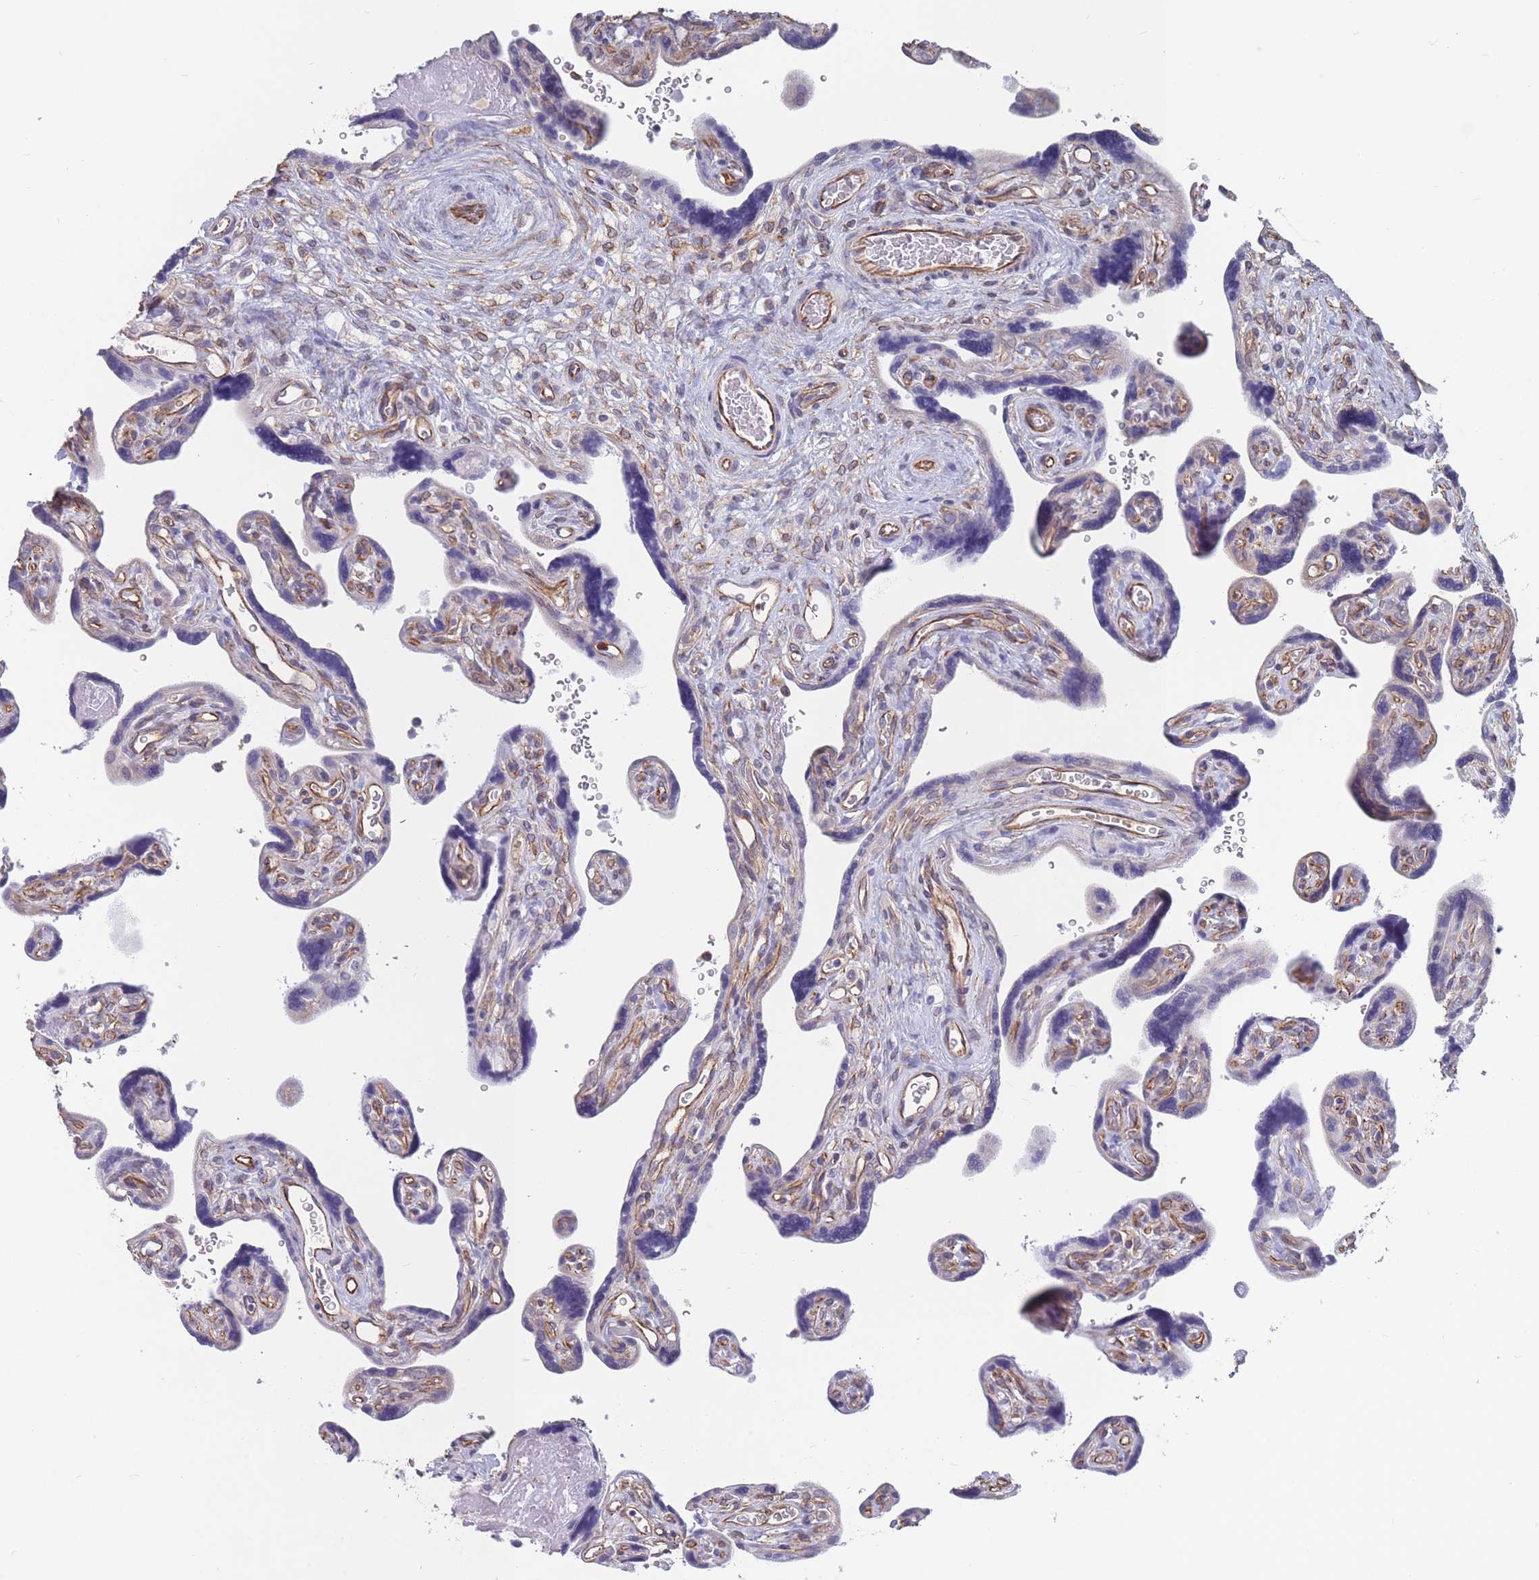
{"staining": {"intensity": "weak", "quantity": "<25%", "location": "cytoplasmic/membranous"}, "tissue": "placenta", "cell_type": "Decidual cells", "image_type": "normal", "snomed": [{"axis": "morphology", "description": "Normal tissue, NOS"}, {"axis": "topography", "description": "Placenta"}], "caption": "Image shows no significant protein positivity in decidual cells of benign placenta. The staining is performed using DAB (3,3'-diaminobenzidine) brown chromogen with nuclei counter-stained in using hematoxylin.", "gene": "SLC1A6", "patient": {"sex": "female", "age": 39}}